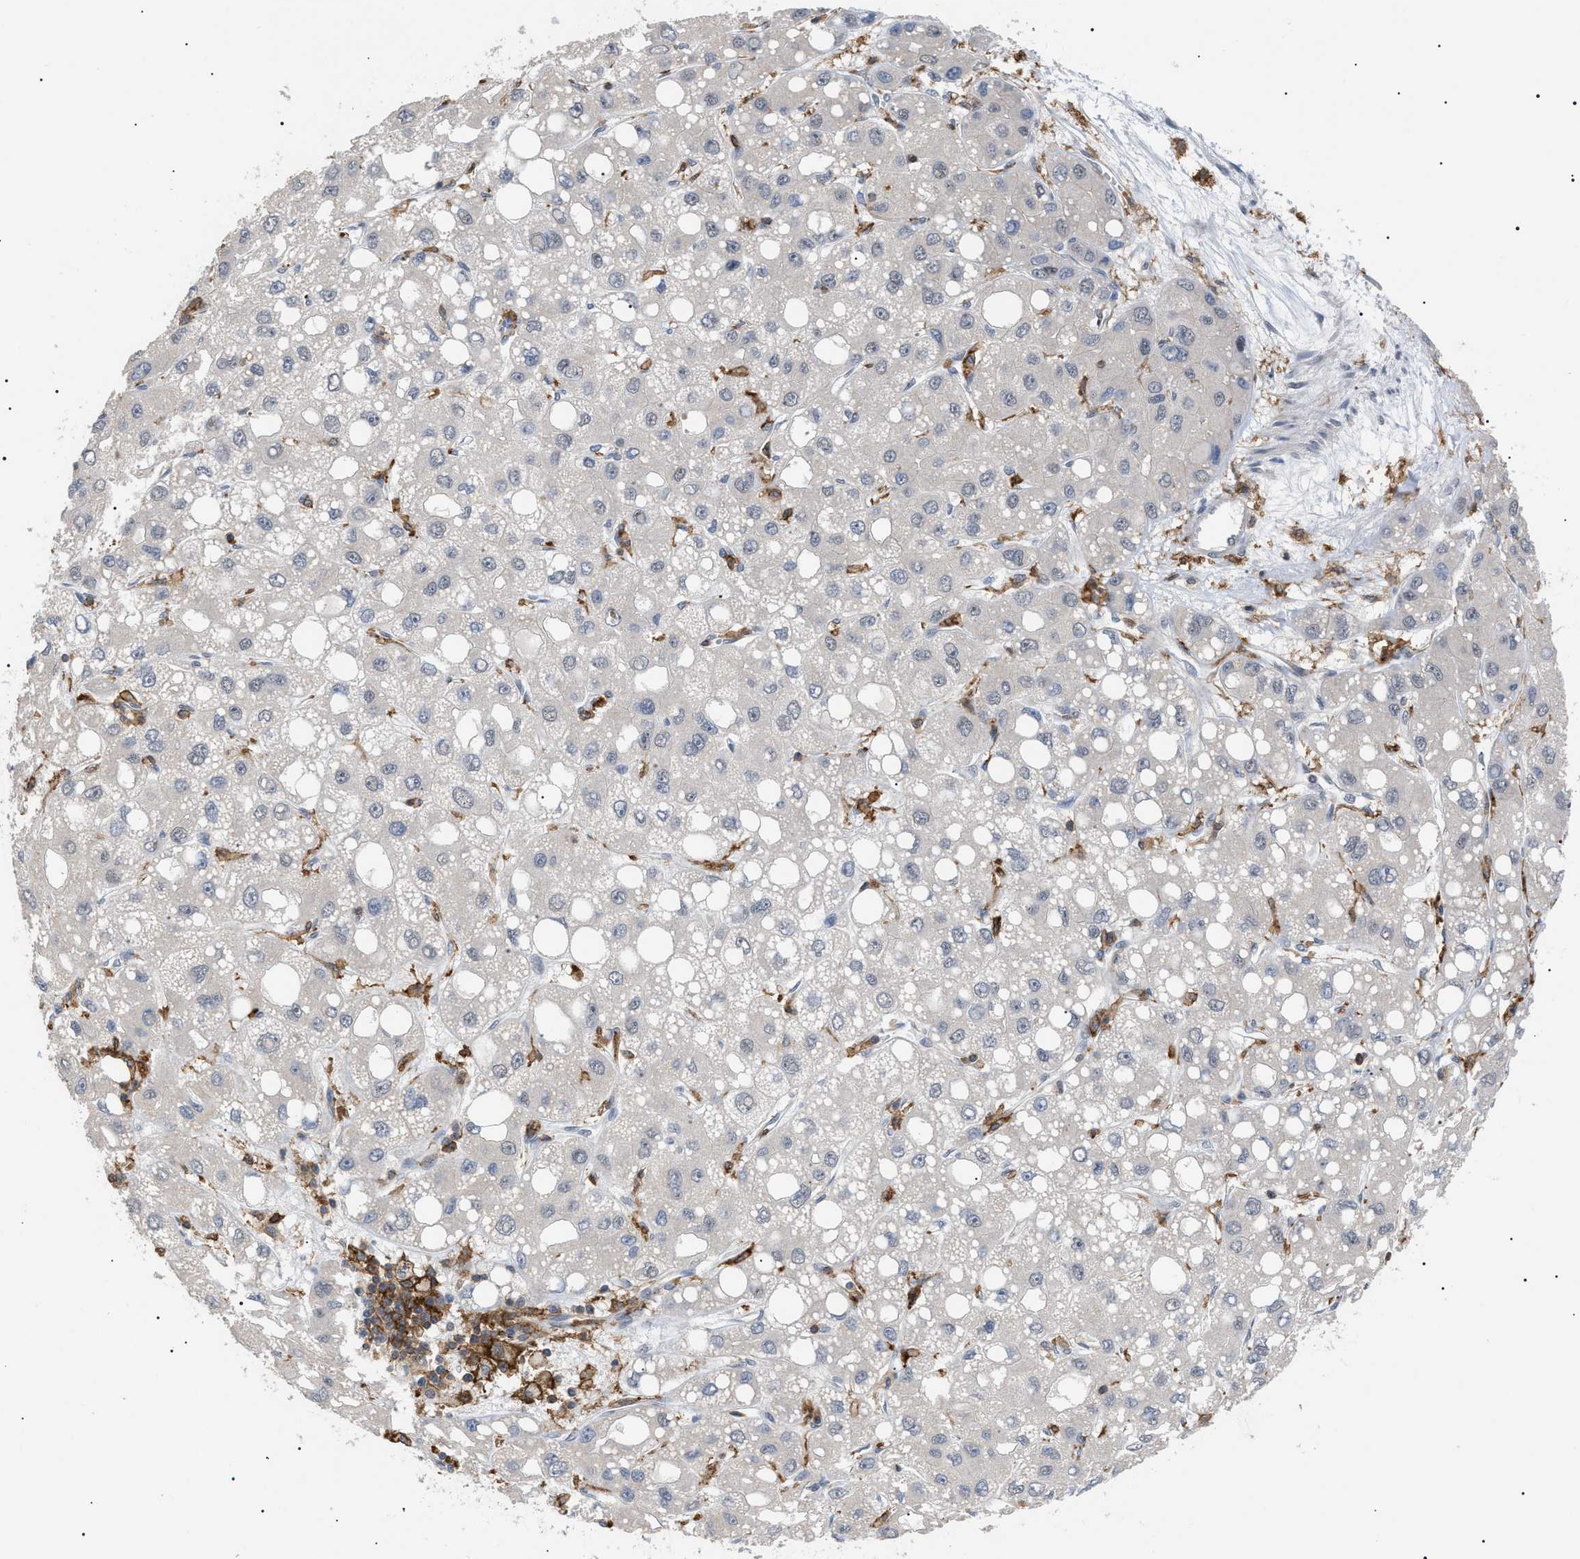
{"staining": {"intensity": "negative", "quantity": "none", "location": "none"}, "tissue": "liver cancer", "cell_type": "Tumor cells", "image_type": "cancer", "snomed": [{"axis": "morphology", "description": "Carcinoma, Hepatocellular, NOS"}, {"axis": "topography", "description": "Liver"}], "caption": "Immunohistochemistry micrograph of neoplastic tissue: hepatocellular carcinoma (liver) stained with DAB reveals no significant protein staining in tumor cells.", "gene": "CD300A", "patient": {"sex": "male", "age": 55}}